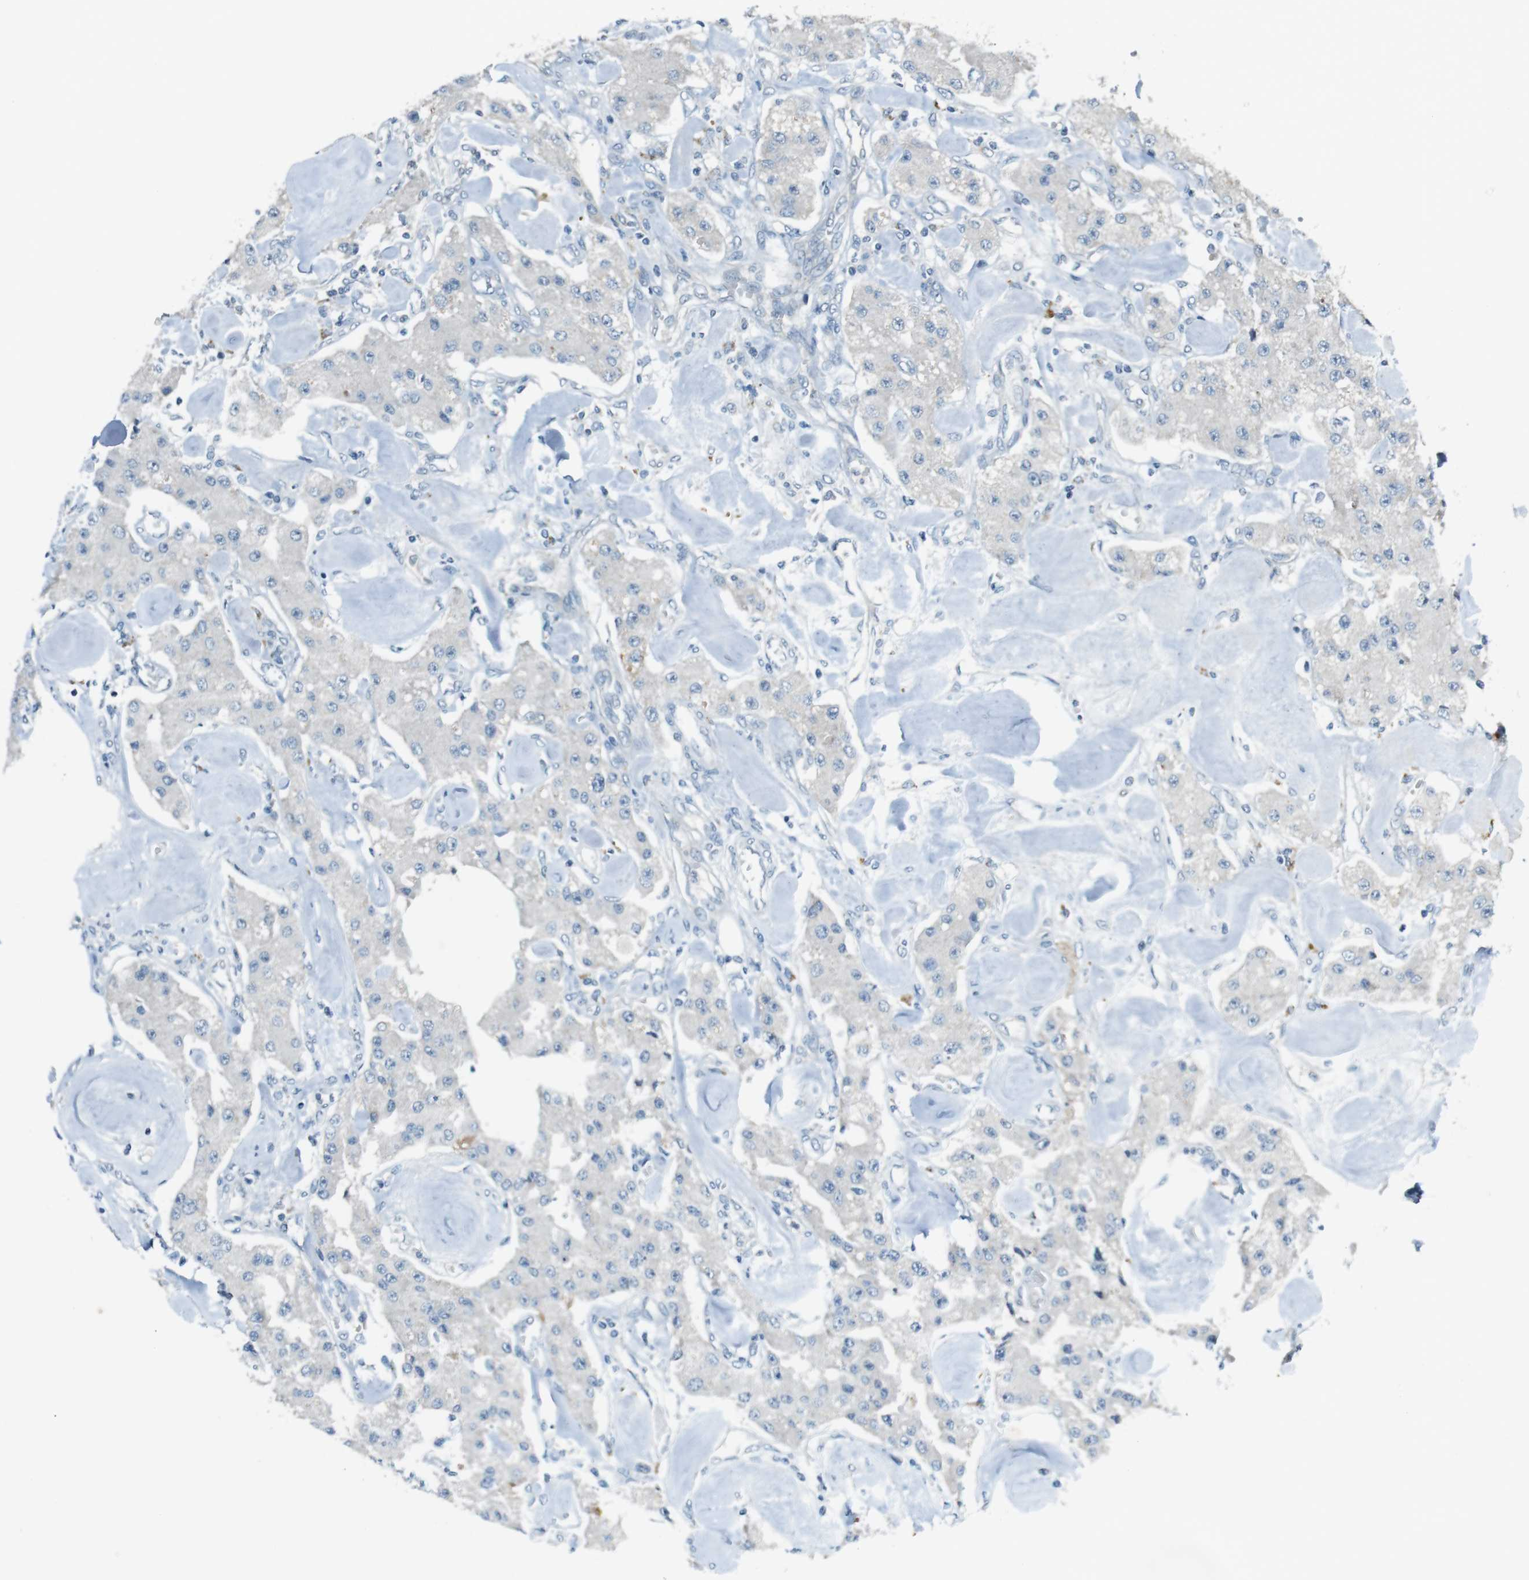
{"staining": {"intensity": "negative", "quantity": "none", "location": "none"}, "tissue": "carcinoid", "cell_type": "Tumor cells", "image_type": "cancer", "snomed": [{"axis": "morphology", "description": "Carcinoid, malignant, NOS"}, {"axis": "topography", "description": "Pancreas"}], "caption": "The image demonstrates no staining of tumor cells in malignant carcinoid.", "gene": "MUC5B", "patient": {"sex": "male", "age": 41}}